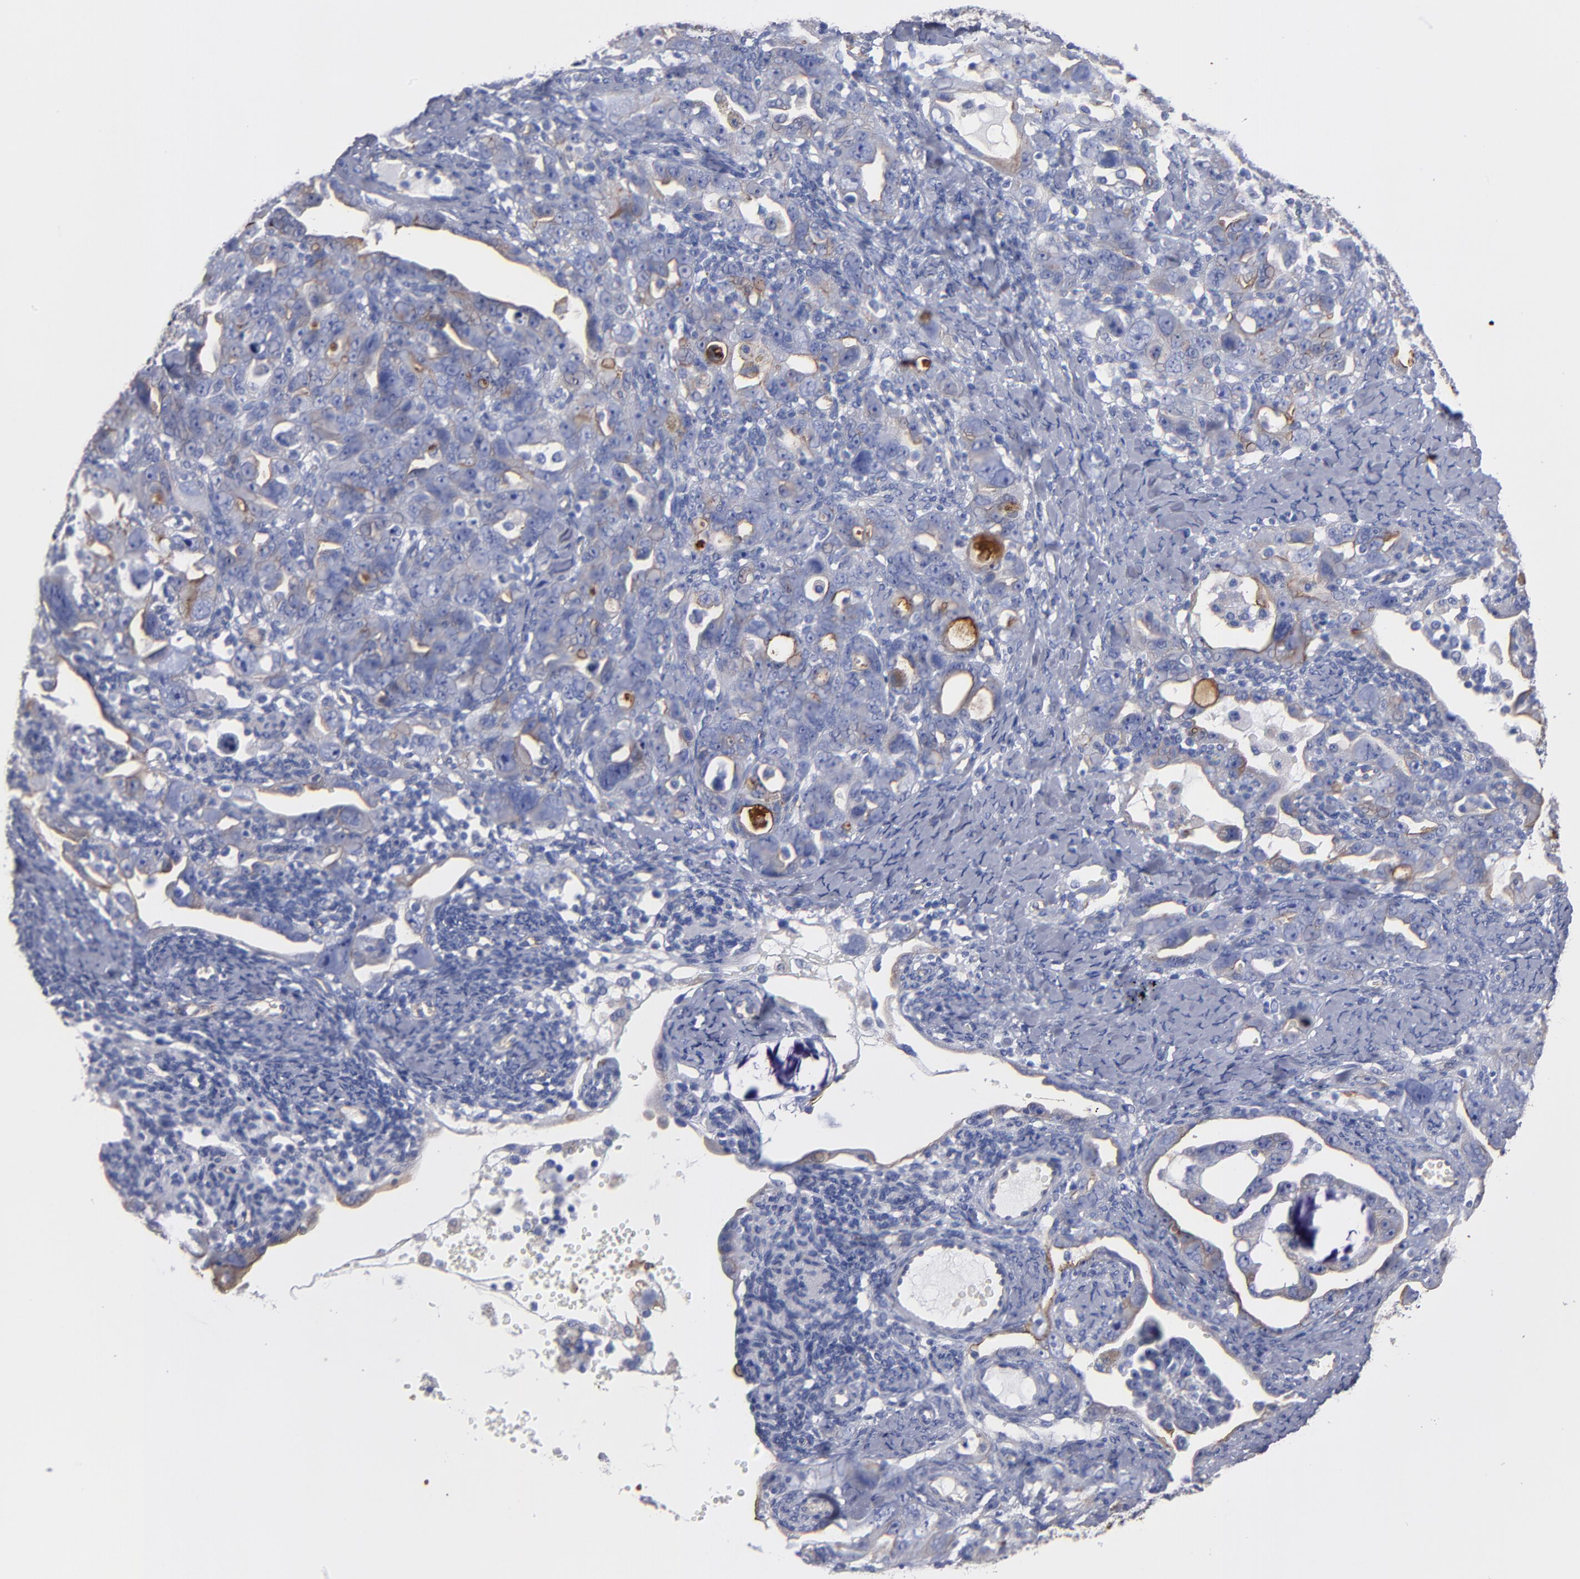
{"staining": {"intensity": "weak", "quantity": "<25%", "location": "cytoplasmic/membranous"}, "tissue": "ovarian cancer", "cell_type": "Tumor cells", "image_type": "cancer", "snomed": [{"axis": "morphology", "description": "Cystadenocarcinoma, serous, NOS"}, {"axis": "topography", "description": "Ovary"}], "caption": "Immunohistochemical staining of human ovarian serous cystadenocarcinoma exhibits no significant staining in tumor cells.", "gene": "TM4SF1", "patient": {"sex": "female", "age": 66}}